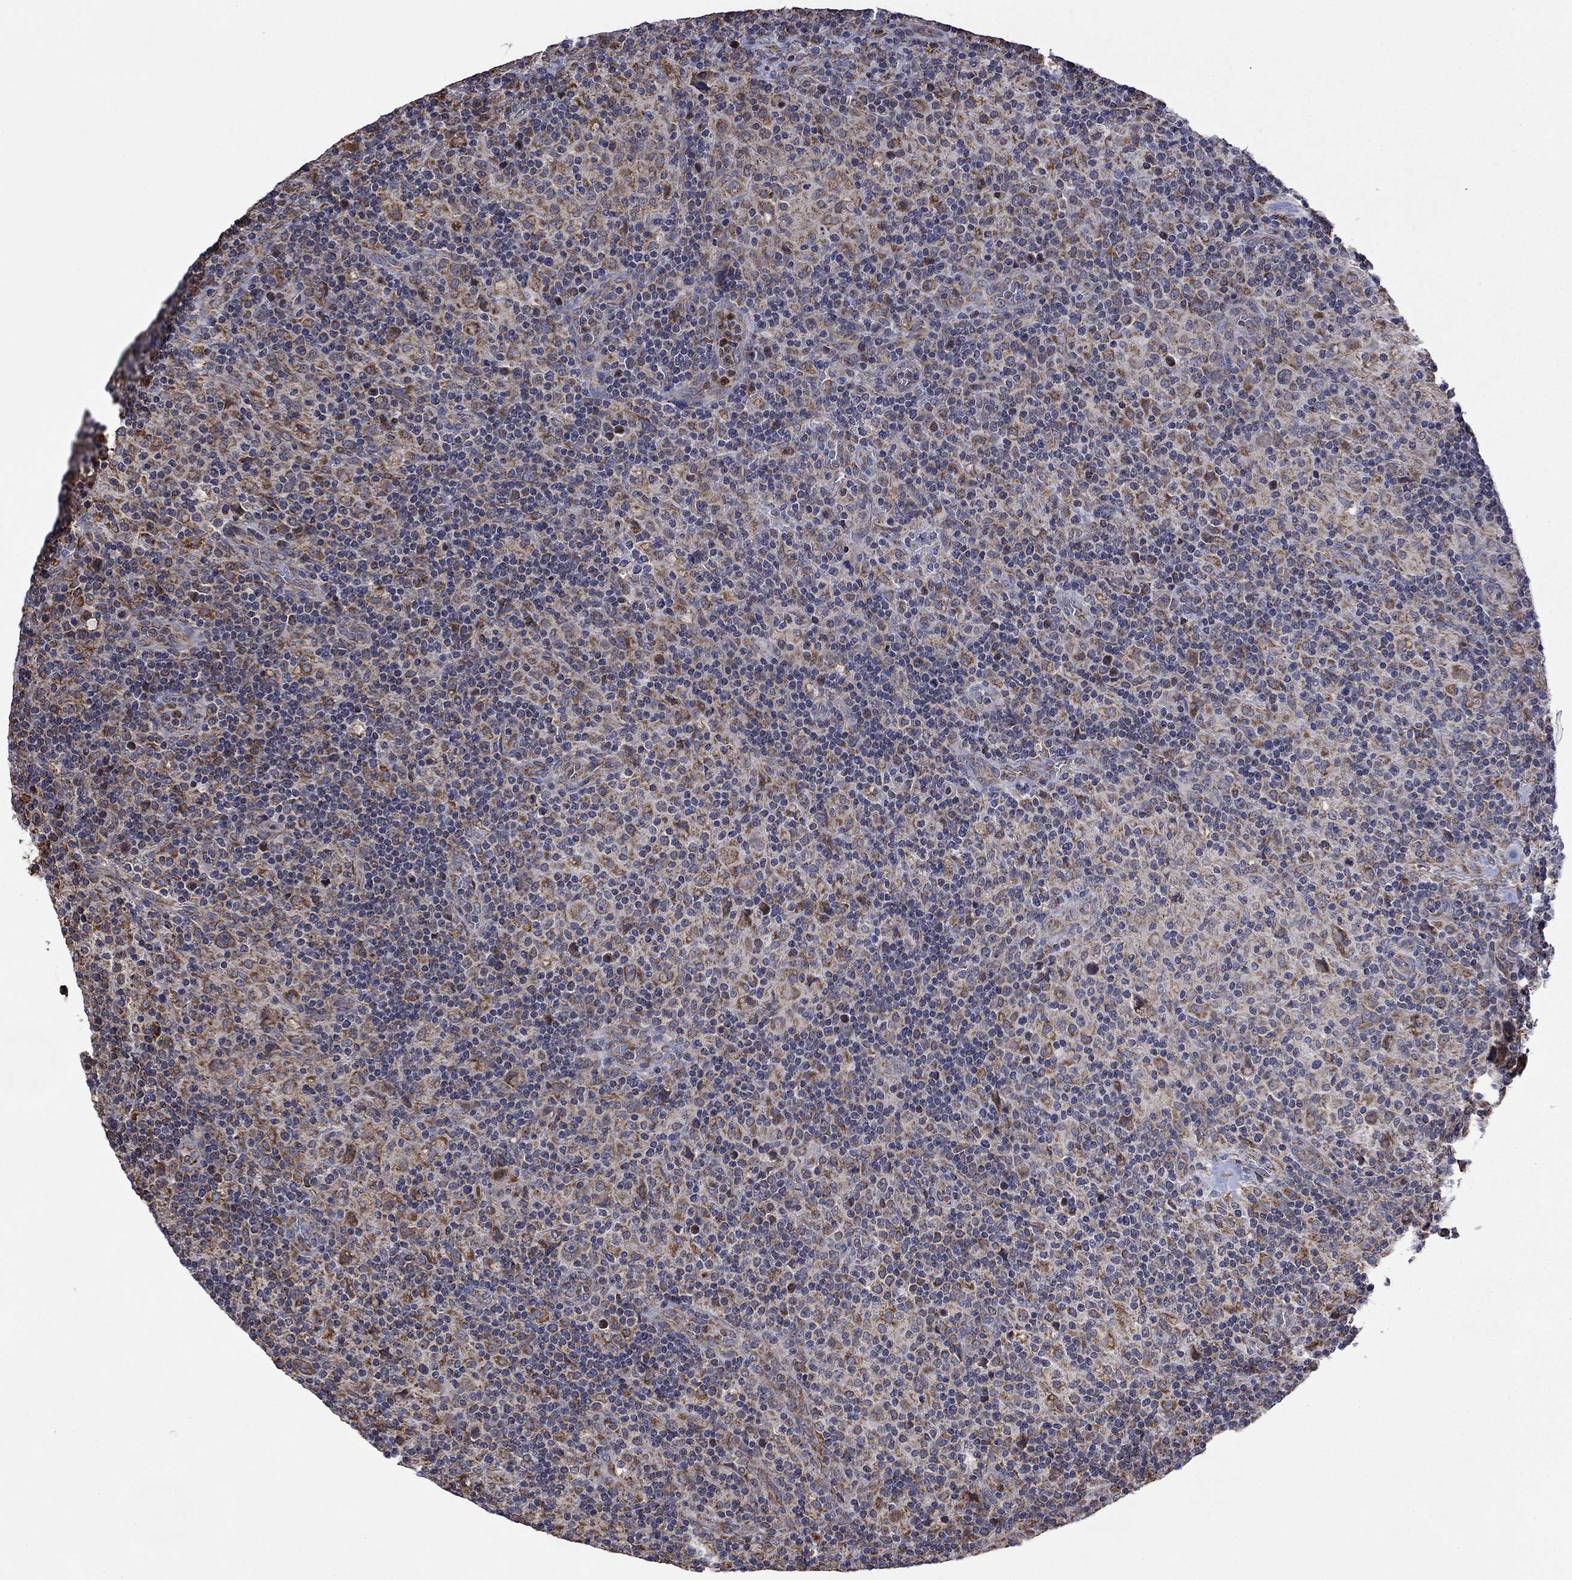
{"staining": {"intensity": "moderate", "quantity": "25%-75%", "location": "cytoplasmic/membranous"}, "tissue": "lymphoma", "cell_type": "Tumor cells", "image_type": "cancer", "snomed": [{"axis": "morphology", "description": "Hodgkin's disease, NOS"}, {"axis": "topography", "description": "Lymph node"}], "caption": "Moderate cytoplasmic/membranous positivity for a protein is present in about 25%-75% of tumor cells of lymphoma using immunohistochemistry.", "gene": "FURIN", "patient": {"sex": "male", "age": 70}}